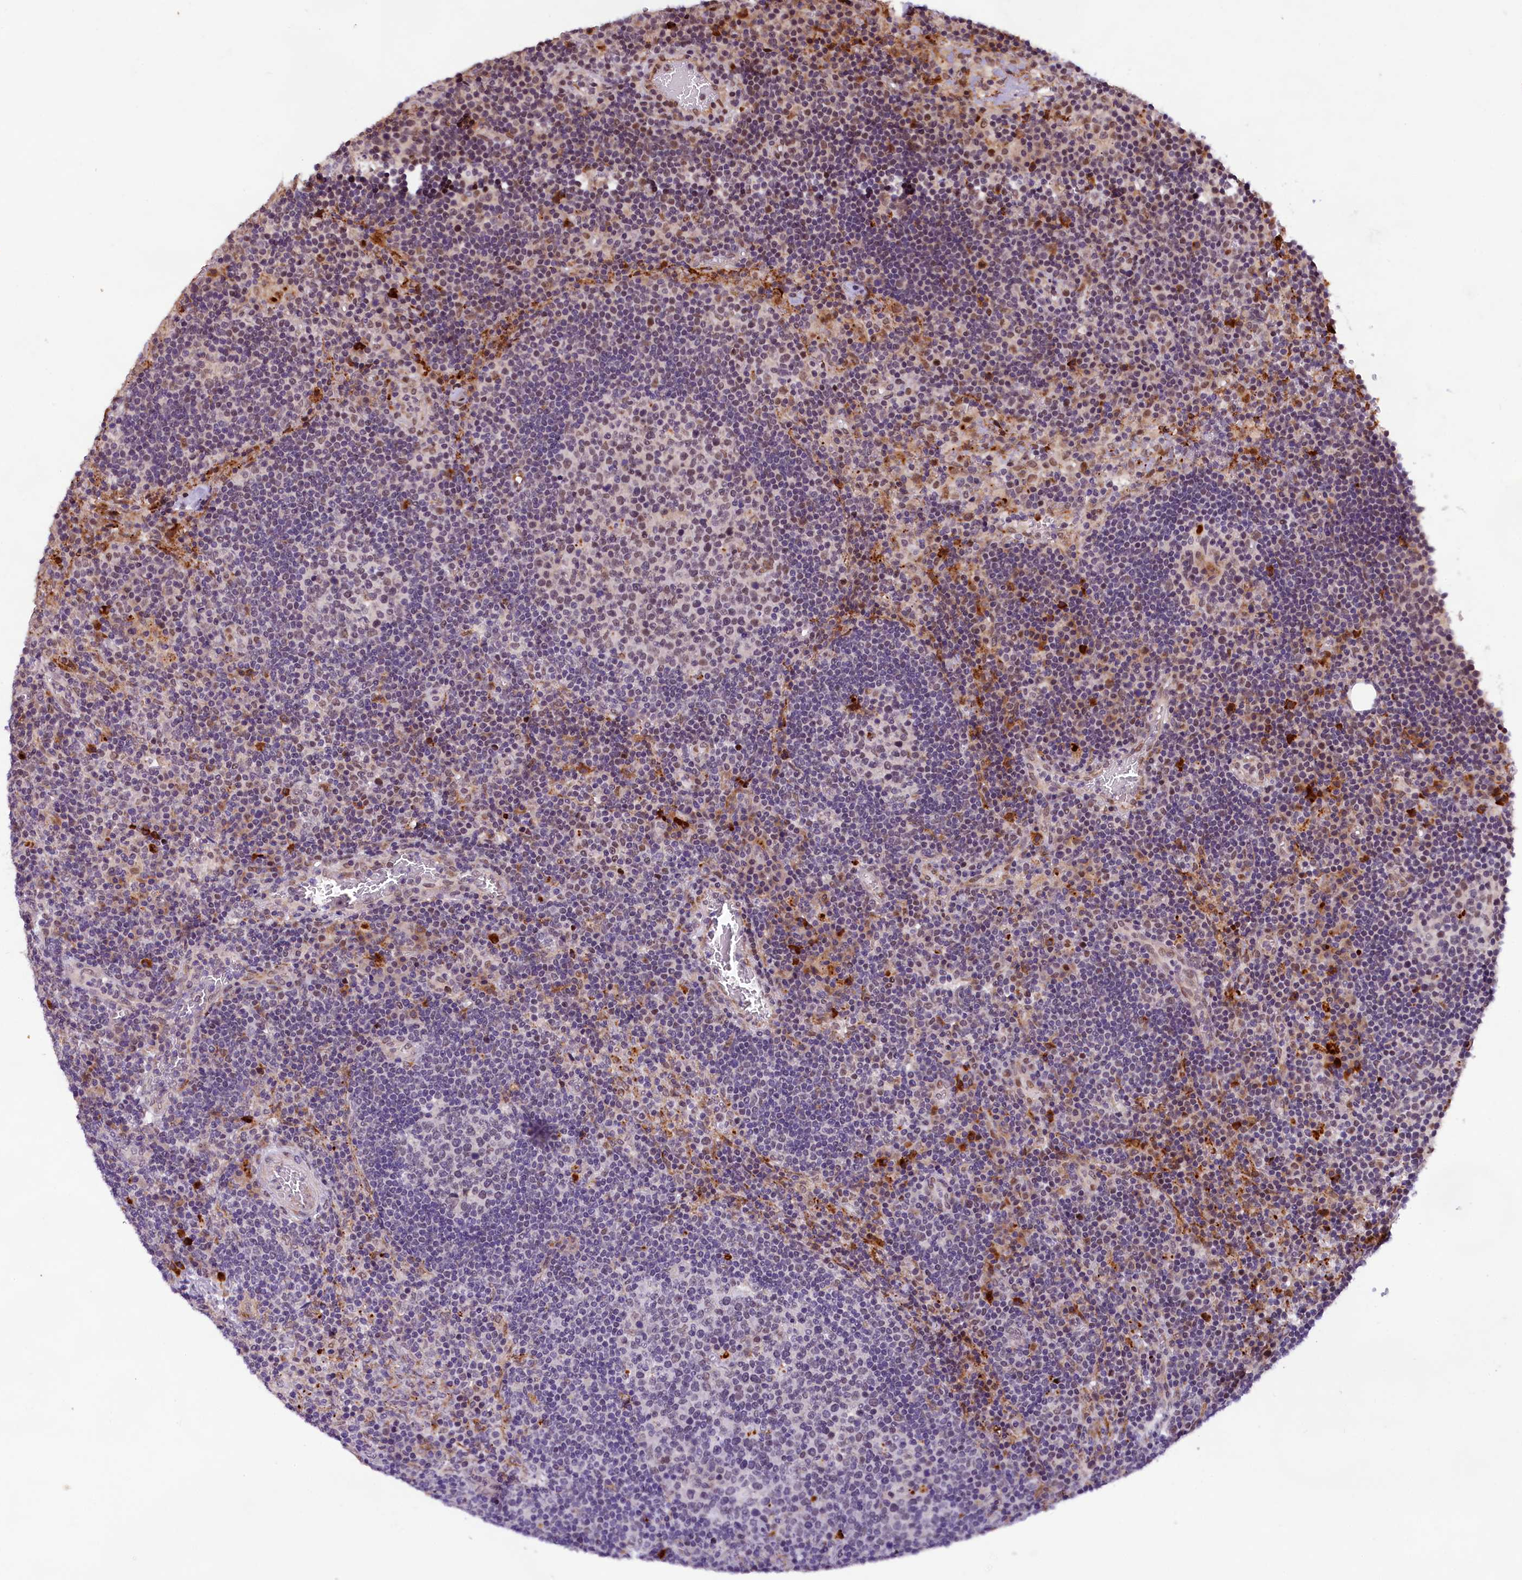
{"staining": {"intensity": "weak", "quantity": "25%-75%", "location": "nuclear"}, "tissue": "lymph node", "cell_type": "Germinal center cells", "image_type": "normal", "snomed": [{"axis": "morphology", "description": "Normal tissue, NOS"}, {"axis": "topography", "description": "Lymph node"}], "caption": "Germinal center cells display low levels of weak nuclear expression in about 25%-75% of cells in unremarkable human lymph node.", "gene": "FBXO45", "patient": {"sex": "male", "age": 58}}